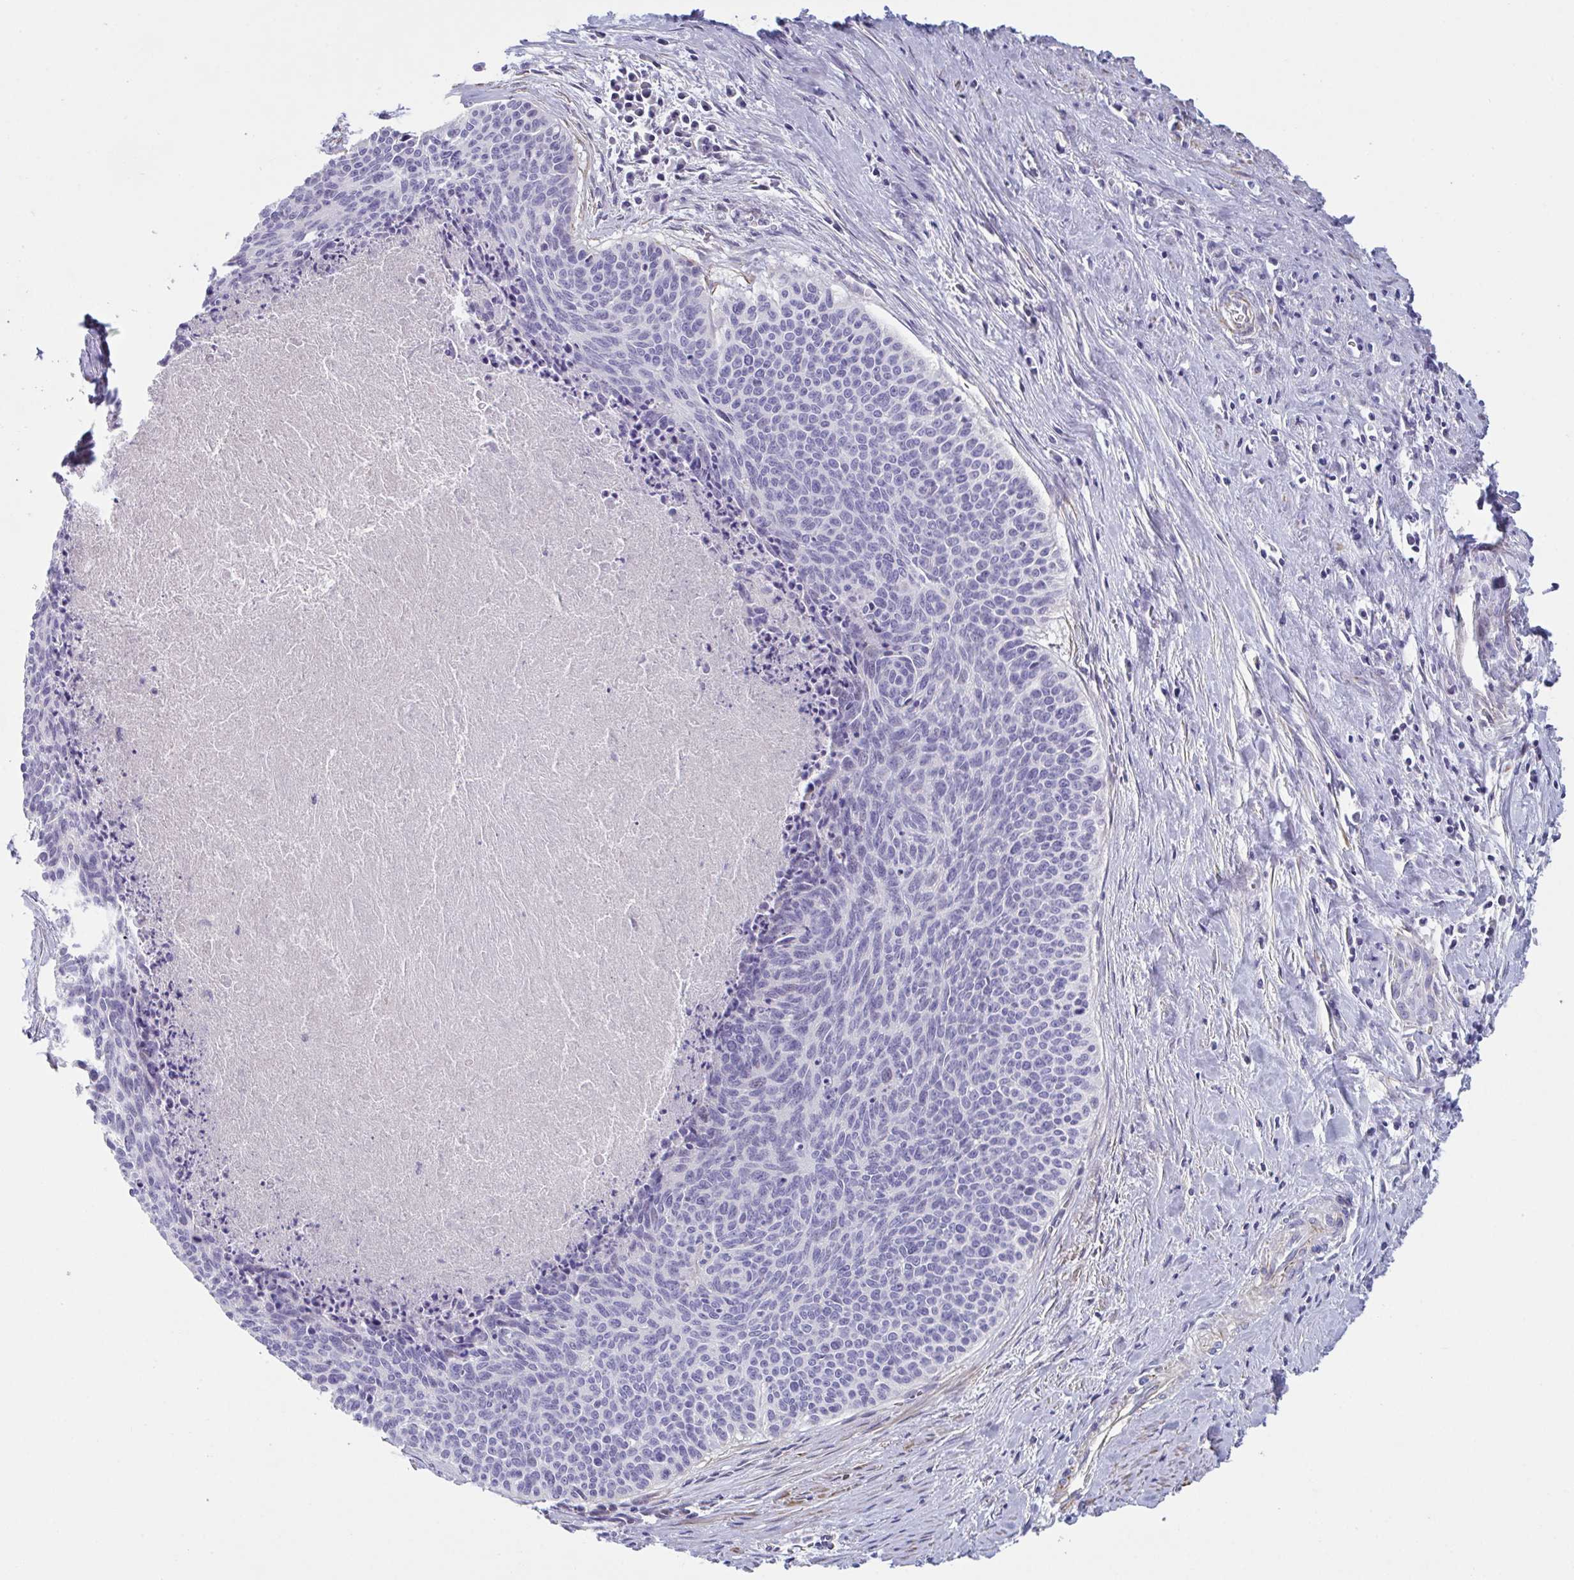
{"staining": {"intensity": "negative", "quantity": "none", "location": "none"}, "tissue": "cervical cancer", "cell_type": "Tumor cells", "image_type": "cancer", "snomed": [{"axis": "morphology", "description": "Squamous cell carcinoma, NOS"}, {"axis": "topography", "description": "Cervix"}], "caption": "This micrograph is of cervical cancer stained with immunohistochemistry (IHC) to label a protein in brown with the nuclei are counter-stained blue. There is no staining in tumor cells.", "gene": "OR5P3", "patient": {"sex": "female", "age": 55}}